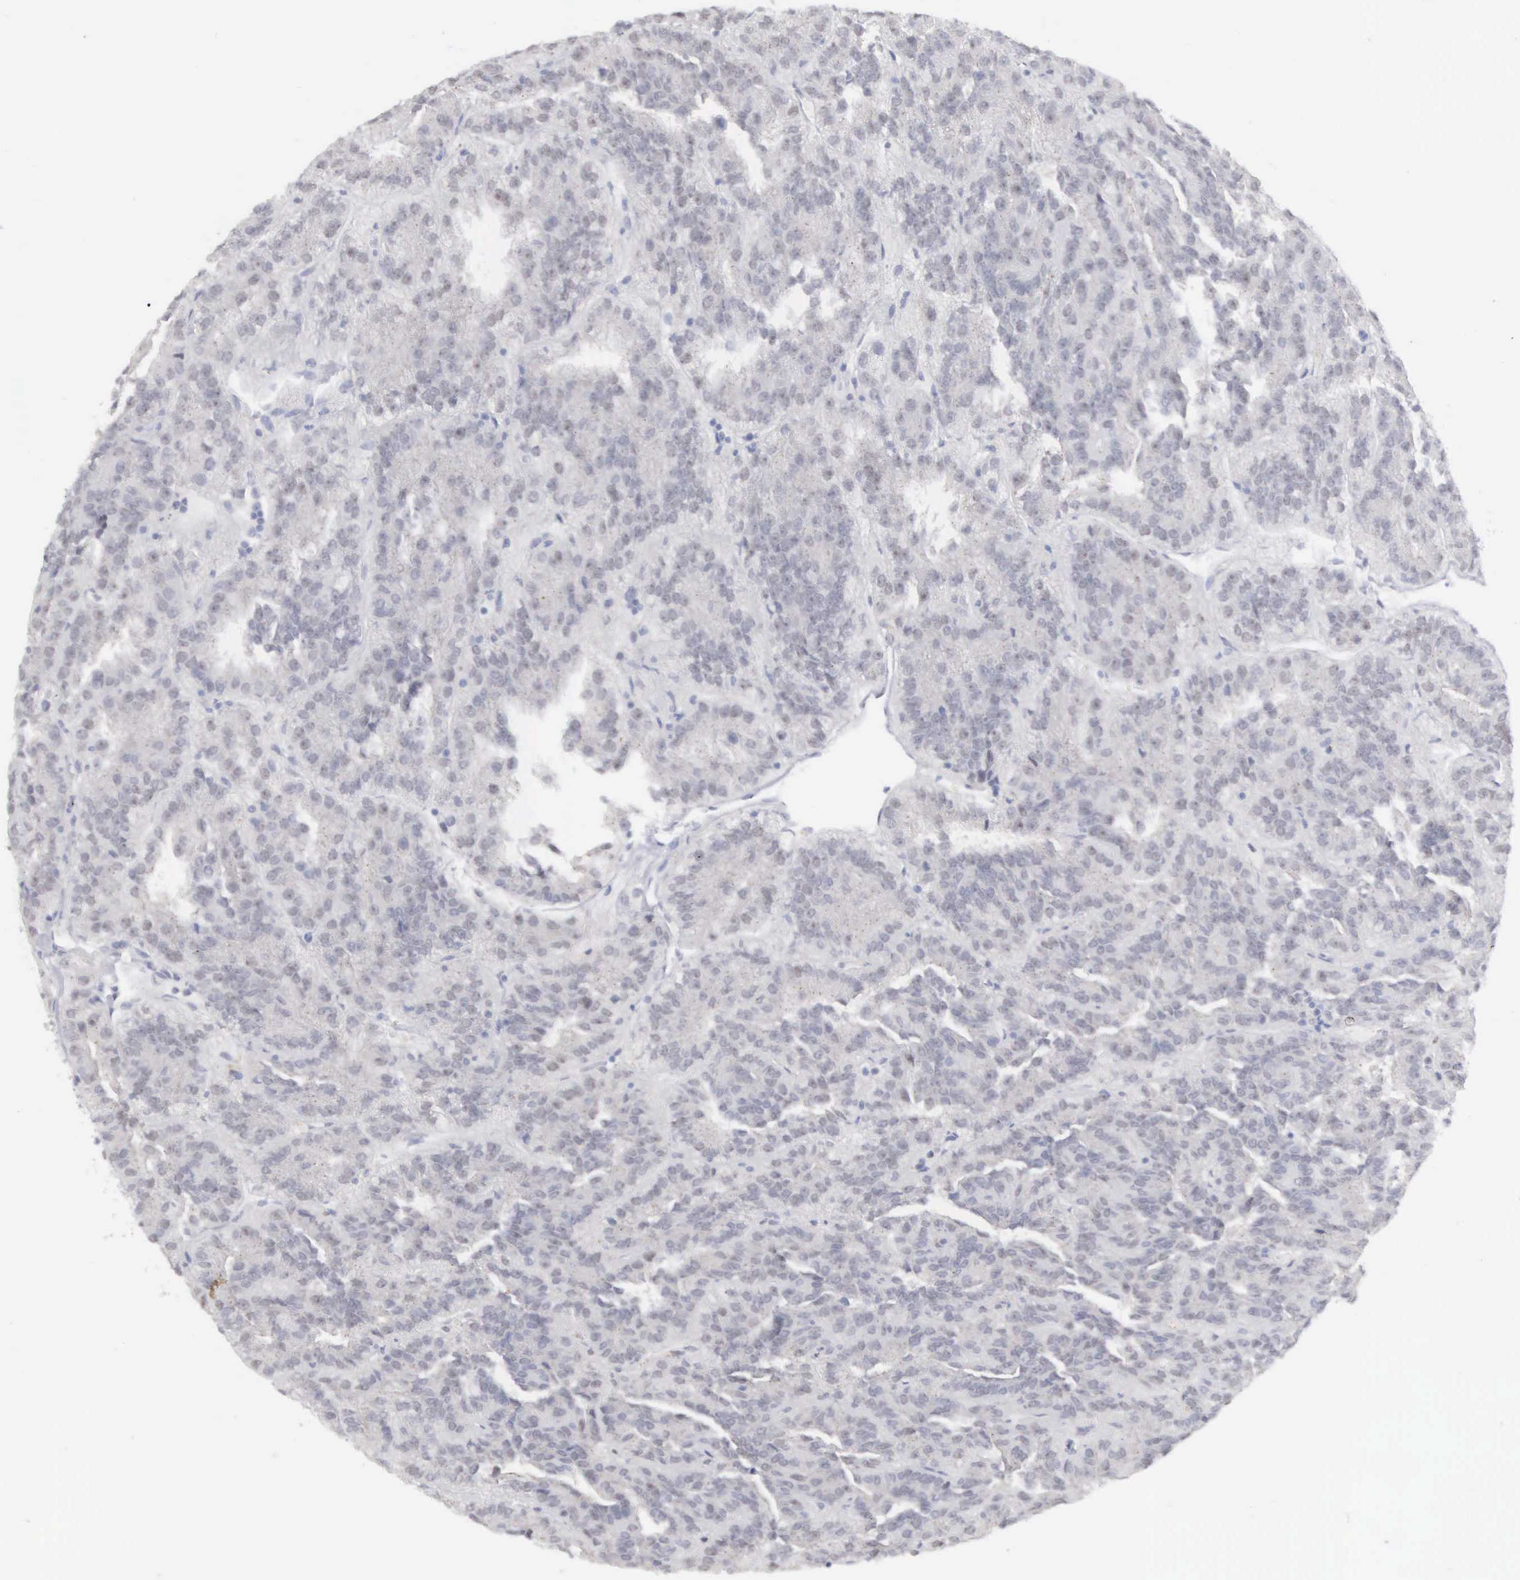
{"staining": {"intensity": "negative", "quantity": "none", "location": "none"}, "tissue": "renal cancer", "cell_type": "Tumor cells", "image_type": "cancer", "snomed": [{"axis": "morphology", "description": "Adenocarcinoma, NOS"}, {"axis": "topography", "description": "Kidney"}], "caption": "Renal cancer (adenocarcinoma) stained for a protein using immunohistochemistry displays no expression tumor cells.", "gene": "MNAT1", "patient": {"sex": "male", "age": 46}}